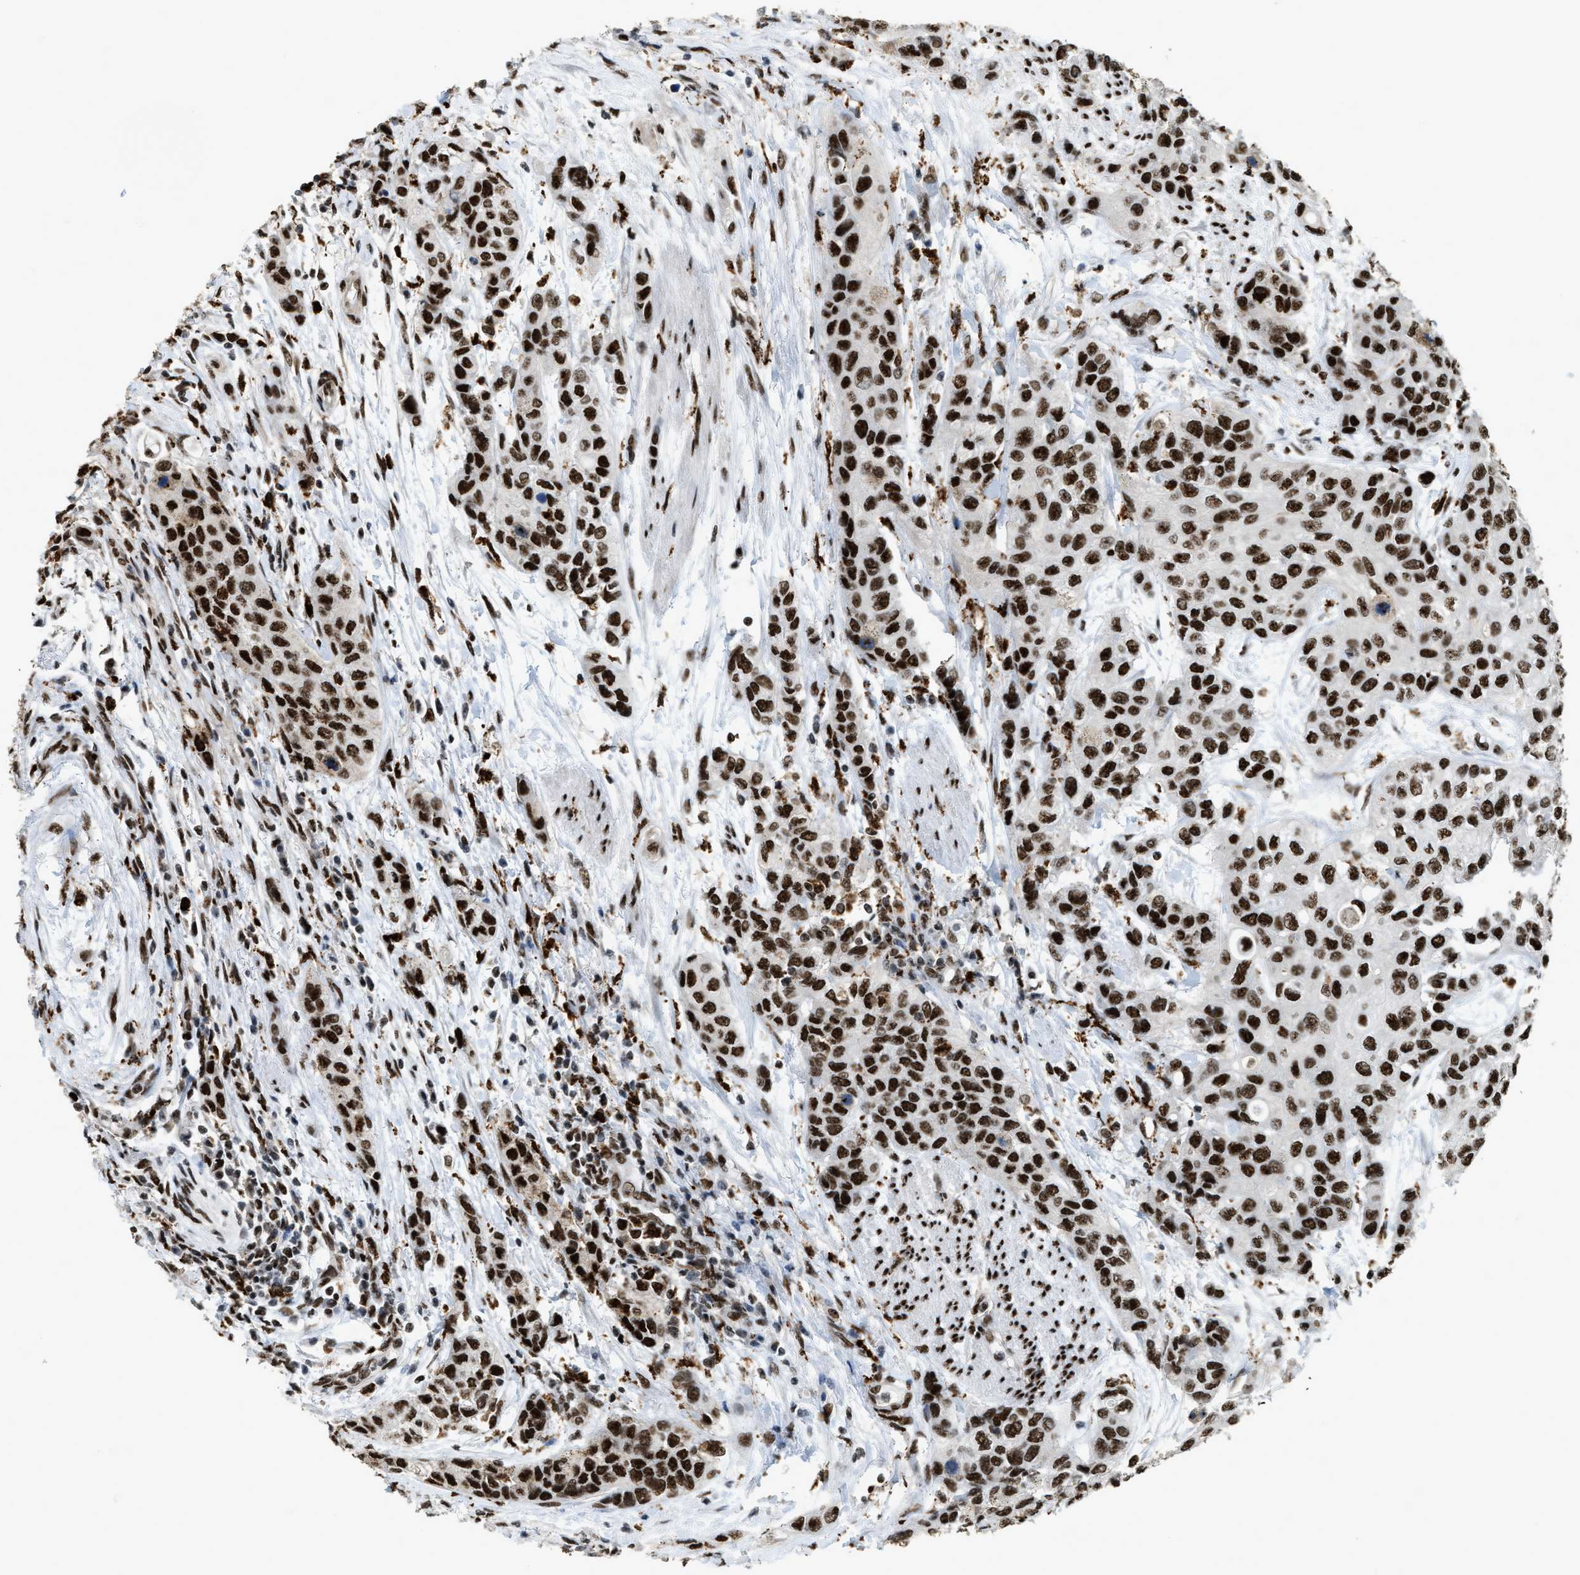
{"staining": {"intensity": "strong", "quantity": ">75%", "location": "nuclear"}, "tissue": "urothelial cancer", "cell_type": "Tumor cells", "image_type": "cancer", "snomed": [{"axis": "morphology", "description": "Urothelial carcinoma, High grade"}, {"axis": "topography", "description": "Urinary bladder"}], "caption": "Immunohistochemical staining of human high-grade urothelial carcinoma demonstrates strong nuclear protein staining in about >75% of tumor cells. (DAB (3,3'-diaminobenzidine) IHC, brown staining for protein, blue staining for nuclei).", "gene": "NUMA1", "patient": {"sex": "female", "age": 56}}